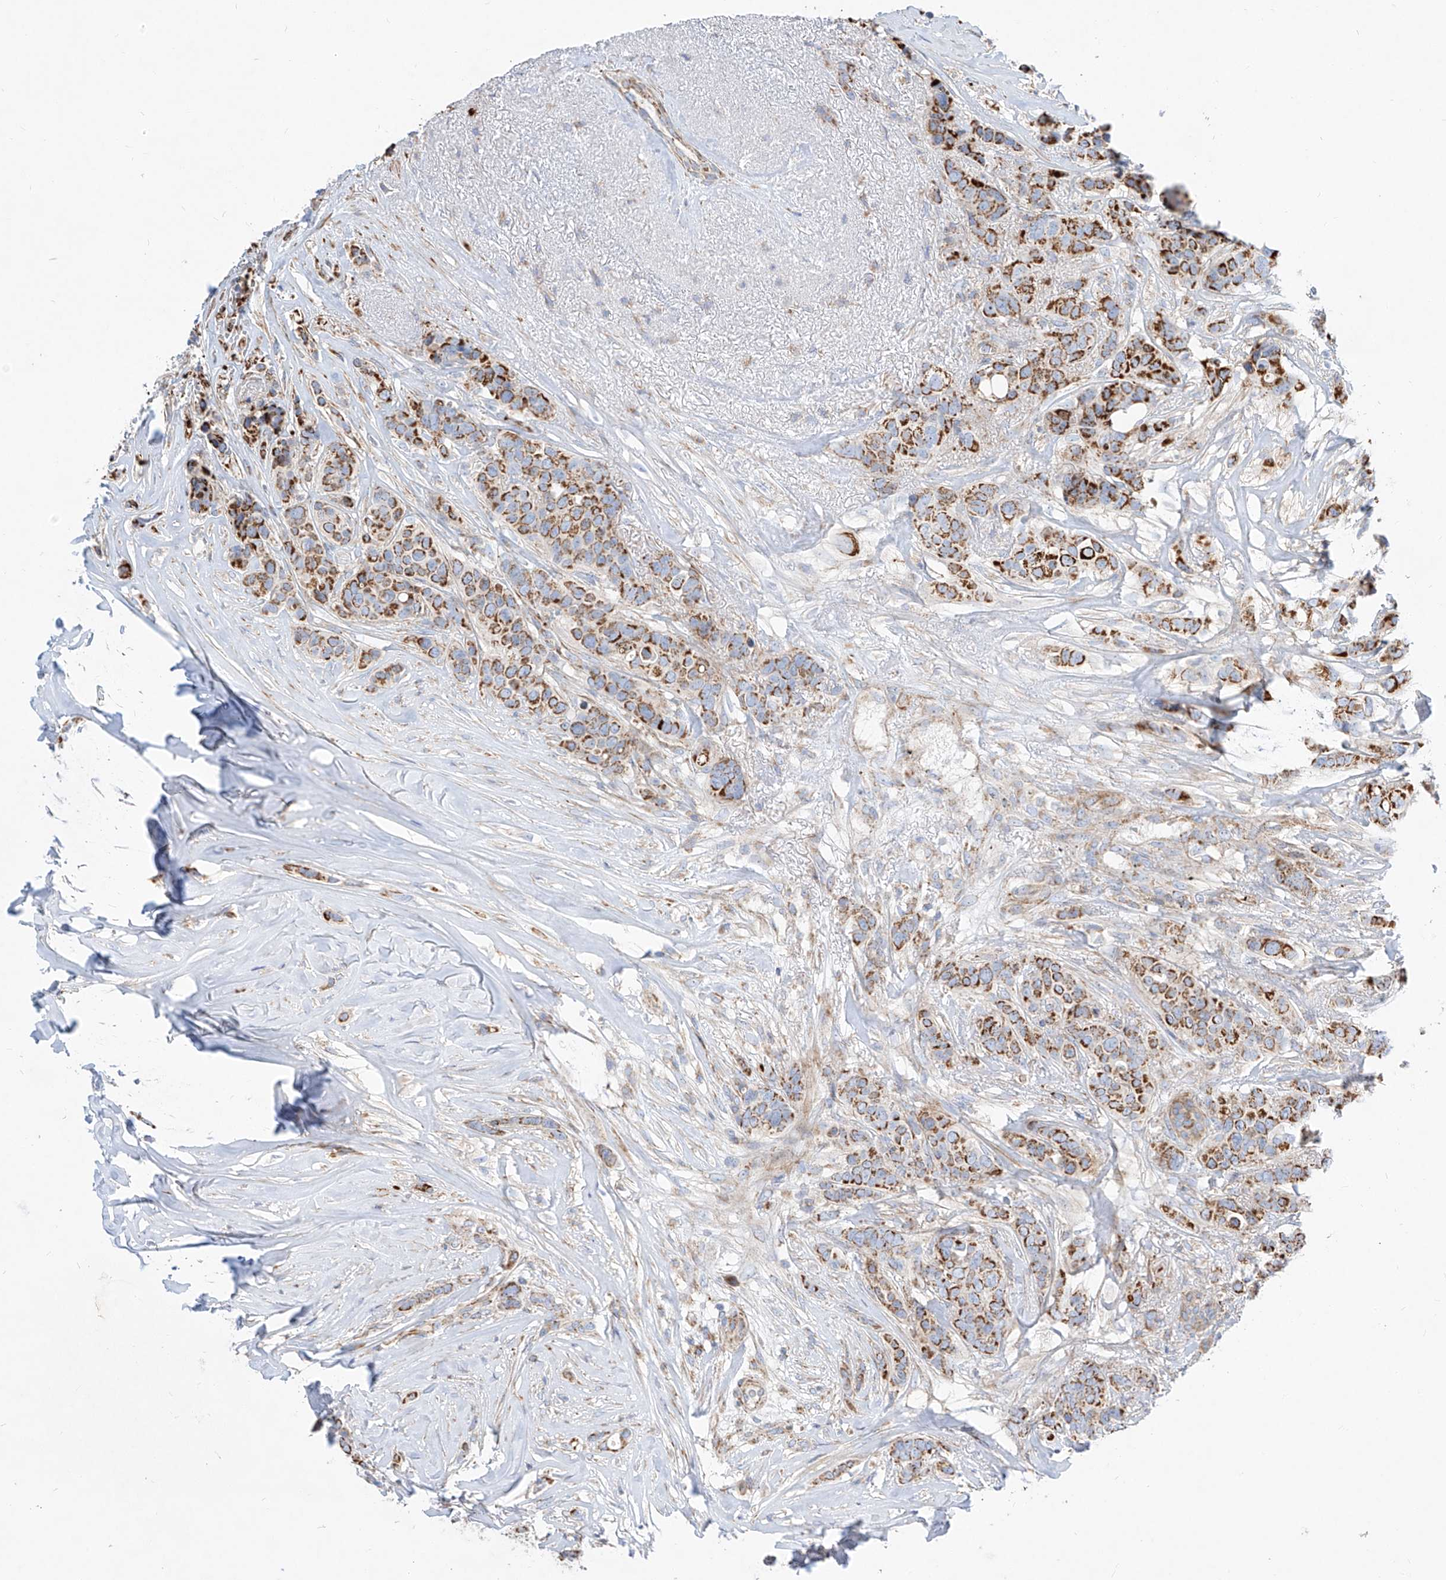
{"staining": {"intensity": "strong", "quantity": ">75%", "location": "cytoplasmic/membranous"}, "tissue": "breast cancer", "cell_type": "Tumor cells", "image_type": "cancer", "snomed": [{"axis": "morphology", "description": "Lobular carcinoma"}, {"axis": "topography", "description": "Breast"}], "caption": "Protein expression by immunohistochemistry (IHC) exhibits strong cytoplasmic/membranous positivity in about >75% of tumor cells in lobular carcinoma (breast).", "gene": "CST9", "patient": {"sex": "female", "age": 51}}